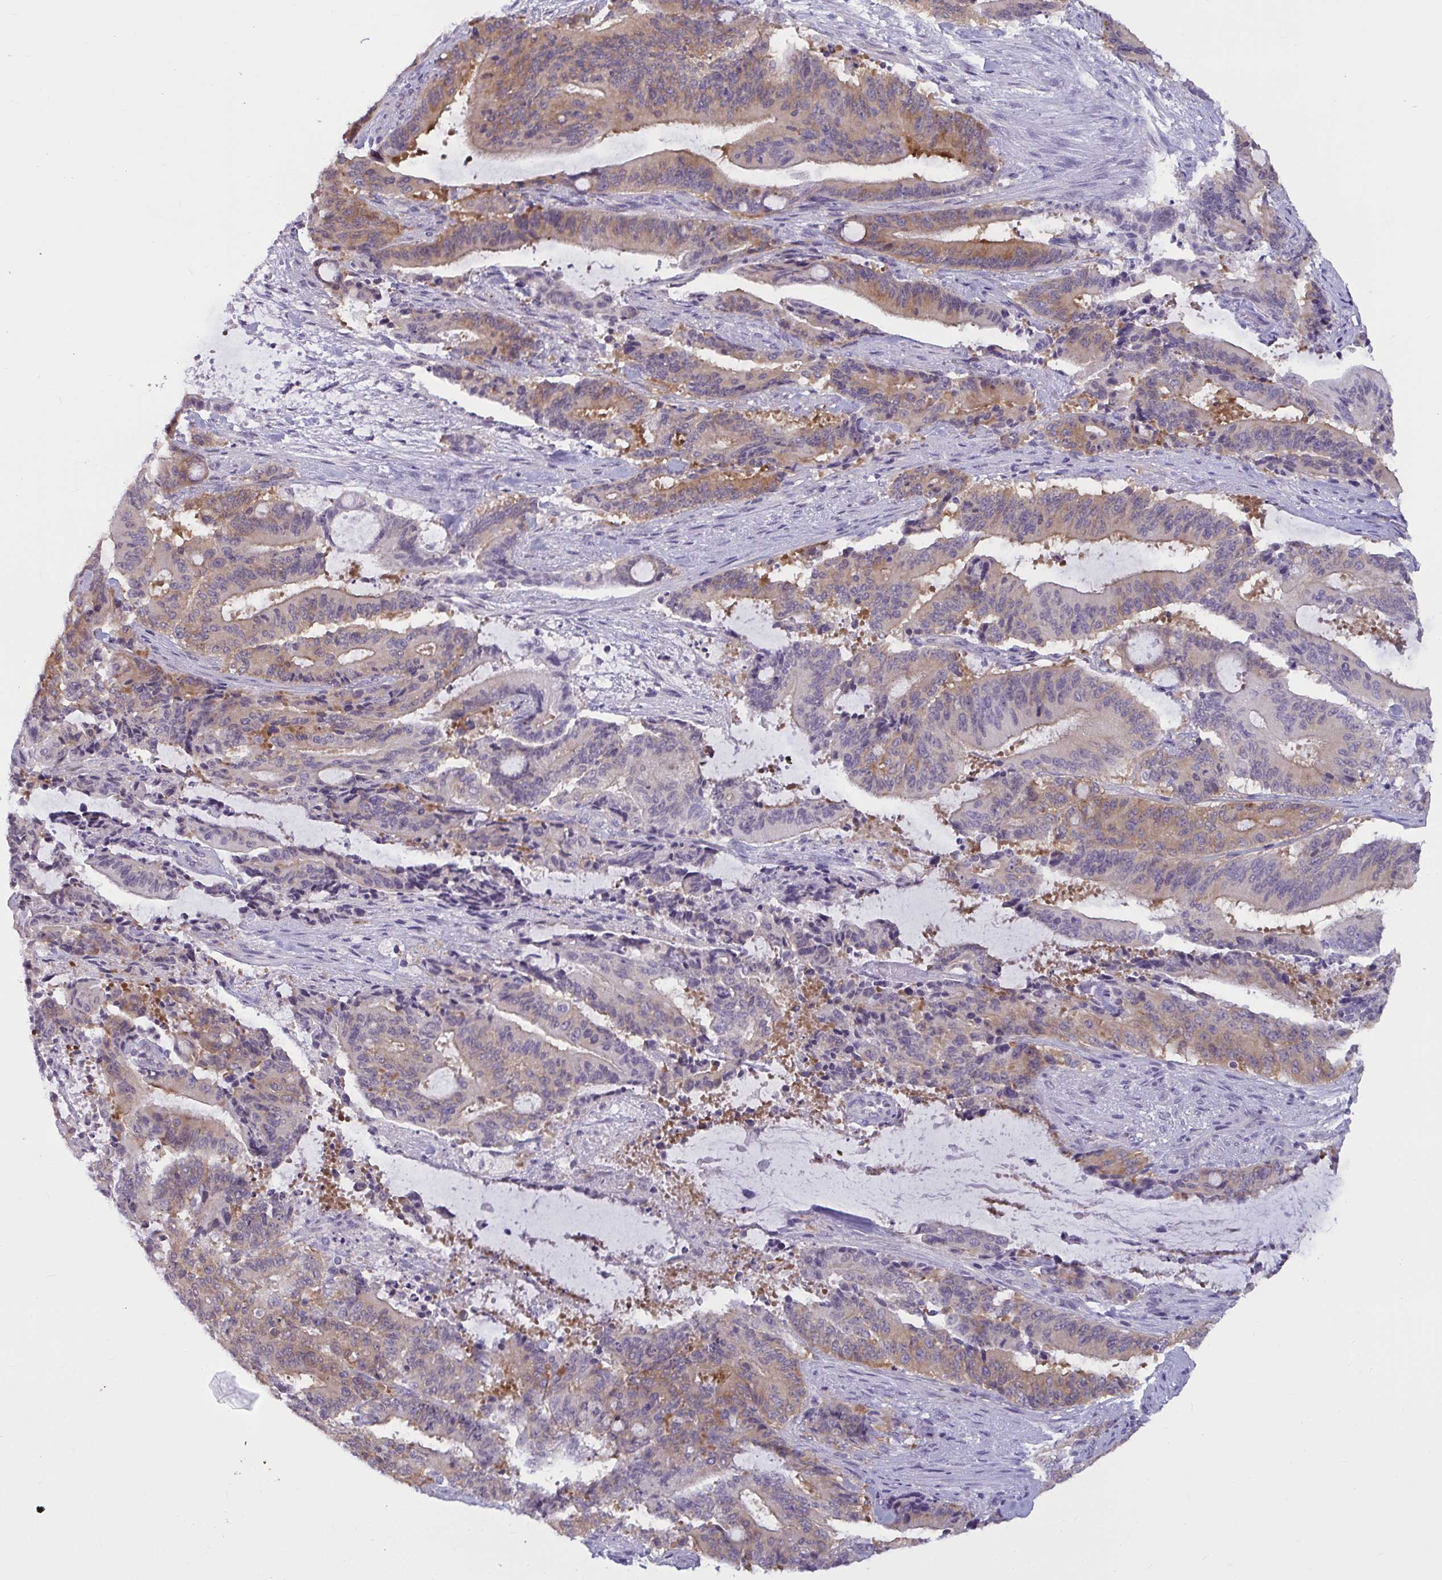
{"staining": {"intensity": "weak", "quantity": "25%-75%", "location": "cytoplasmic/membranous"}, "tissue": "liver cancer", "cell_type": "Tumor cells", "image_type": "cancer", "snomed": [{"axis": "morphology", "description": "Normal tissue, NOS"}, {"axis": "morphology", "description": "Cholangiocarcinoma"}, {"axis": "topography", "description": "Liver"}, {"axis": "topography", "description": "Peripheral nerve tissue"}], "caption": "Weak cytoplasmic/membranous protein expression is seen in about 25%-75% of tumor cells in liver cancer (cholangiocarcinoma).", "gene": "TBC1D4", "patient": {"sex": "female", "age": 73}}